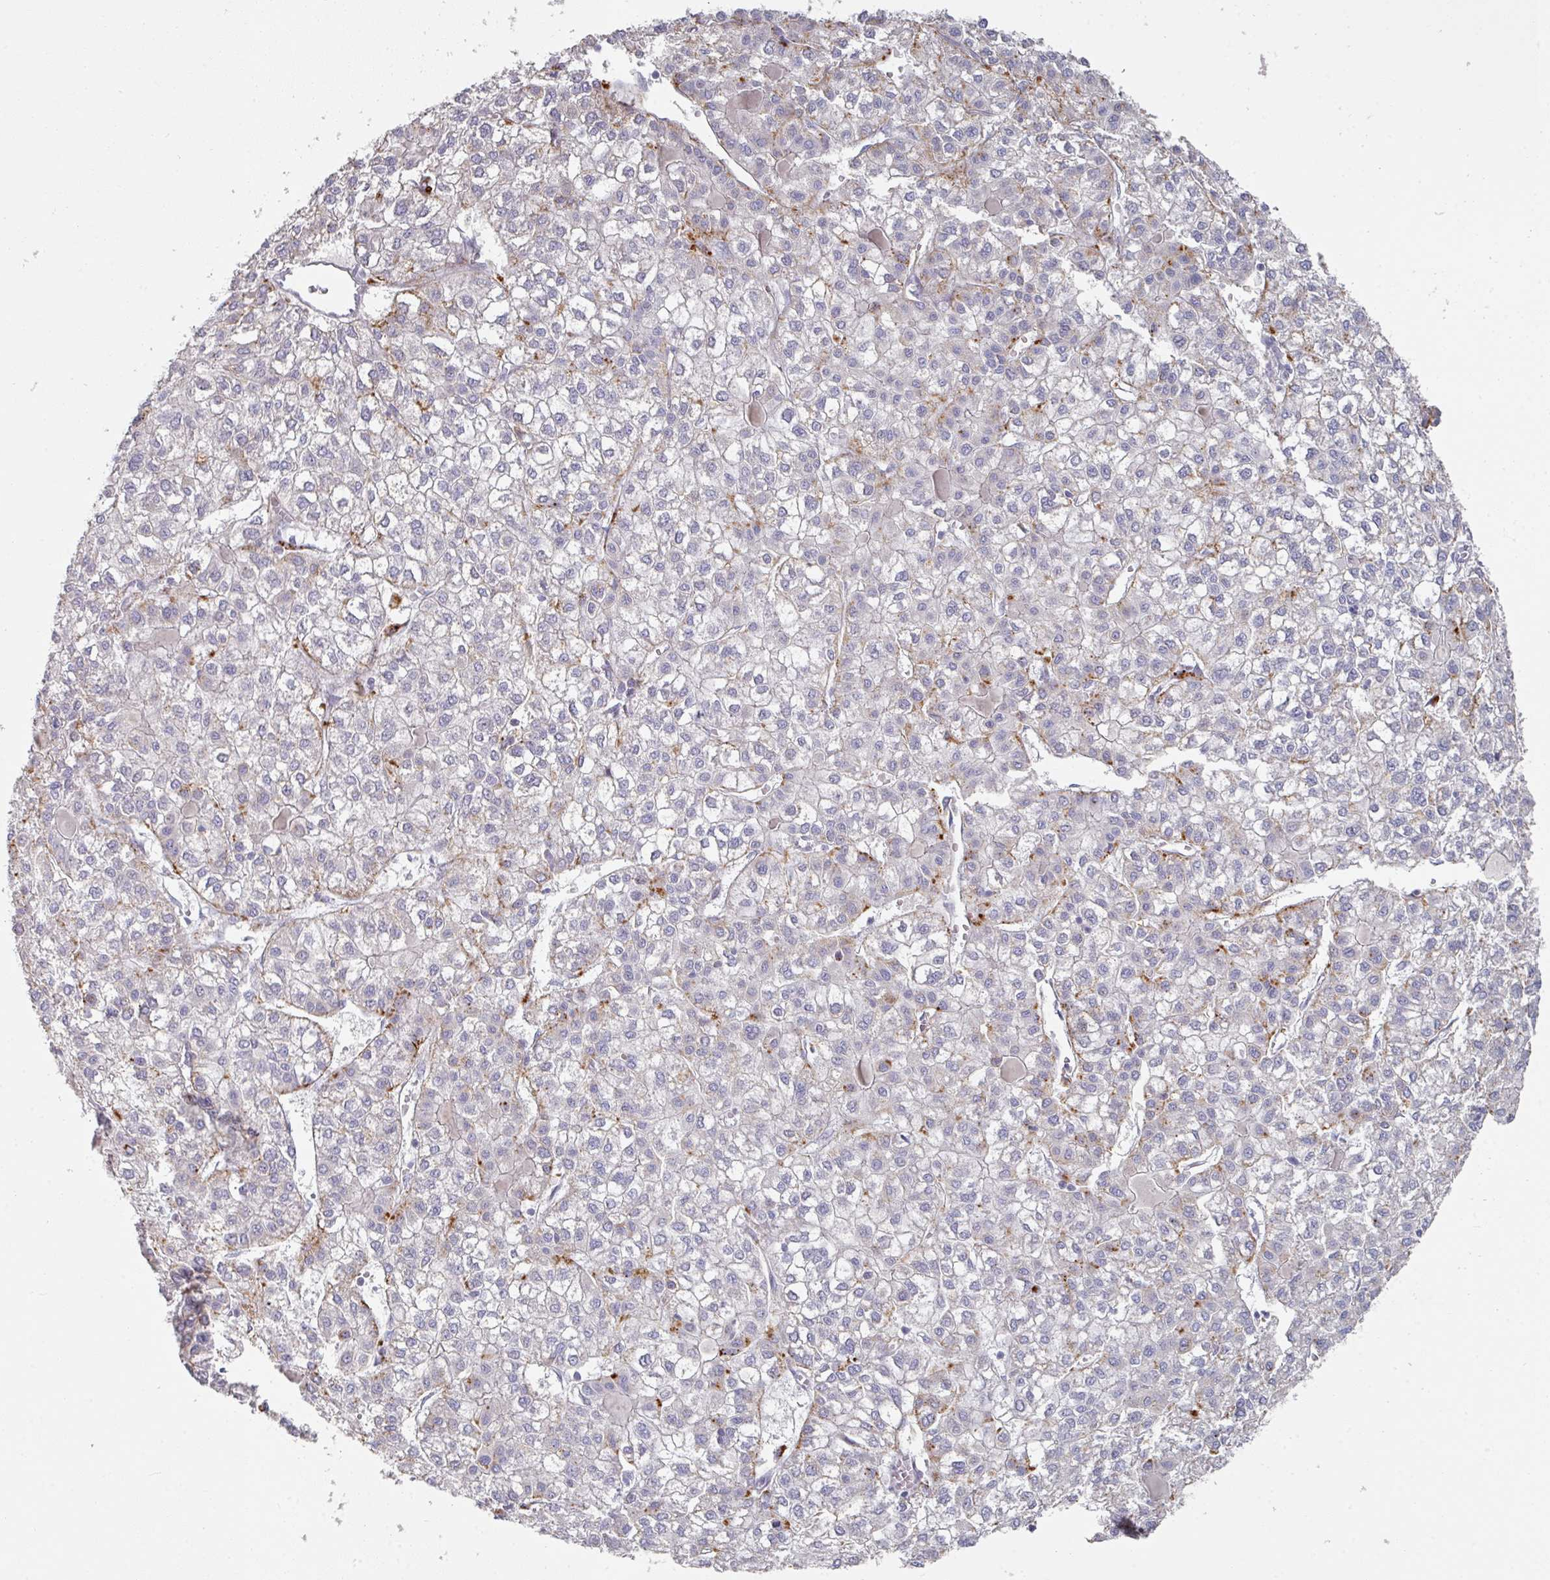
{"staining": {"intensity": "moderate", "quantity": "<25%", "location": "cytoplasmic/membranous"}, "tissue": "liver cancer", "cell_type": "Tumor cells", "image_type": "cancer", "snomed": [{"axis": "morphology", "description": "Carcinoma, Hepatocellular, NOS"}, {"axis": "topography", "description": "Liver"}], "caption": "Liver cancer (hepatocellular carcinoma) tissue demonstrates moderate cytoplasmic/membranous expression in approximately <25% of tumor cells (IHC, brightfield microscopy, high magnification).", "gene": "NT5C1A", "patient": {"sex": "female", "age": 43}}